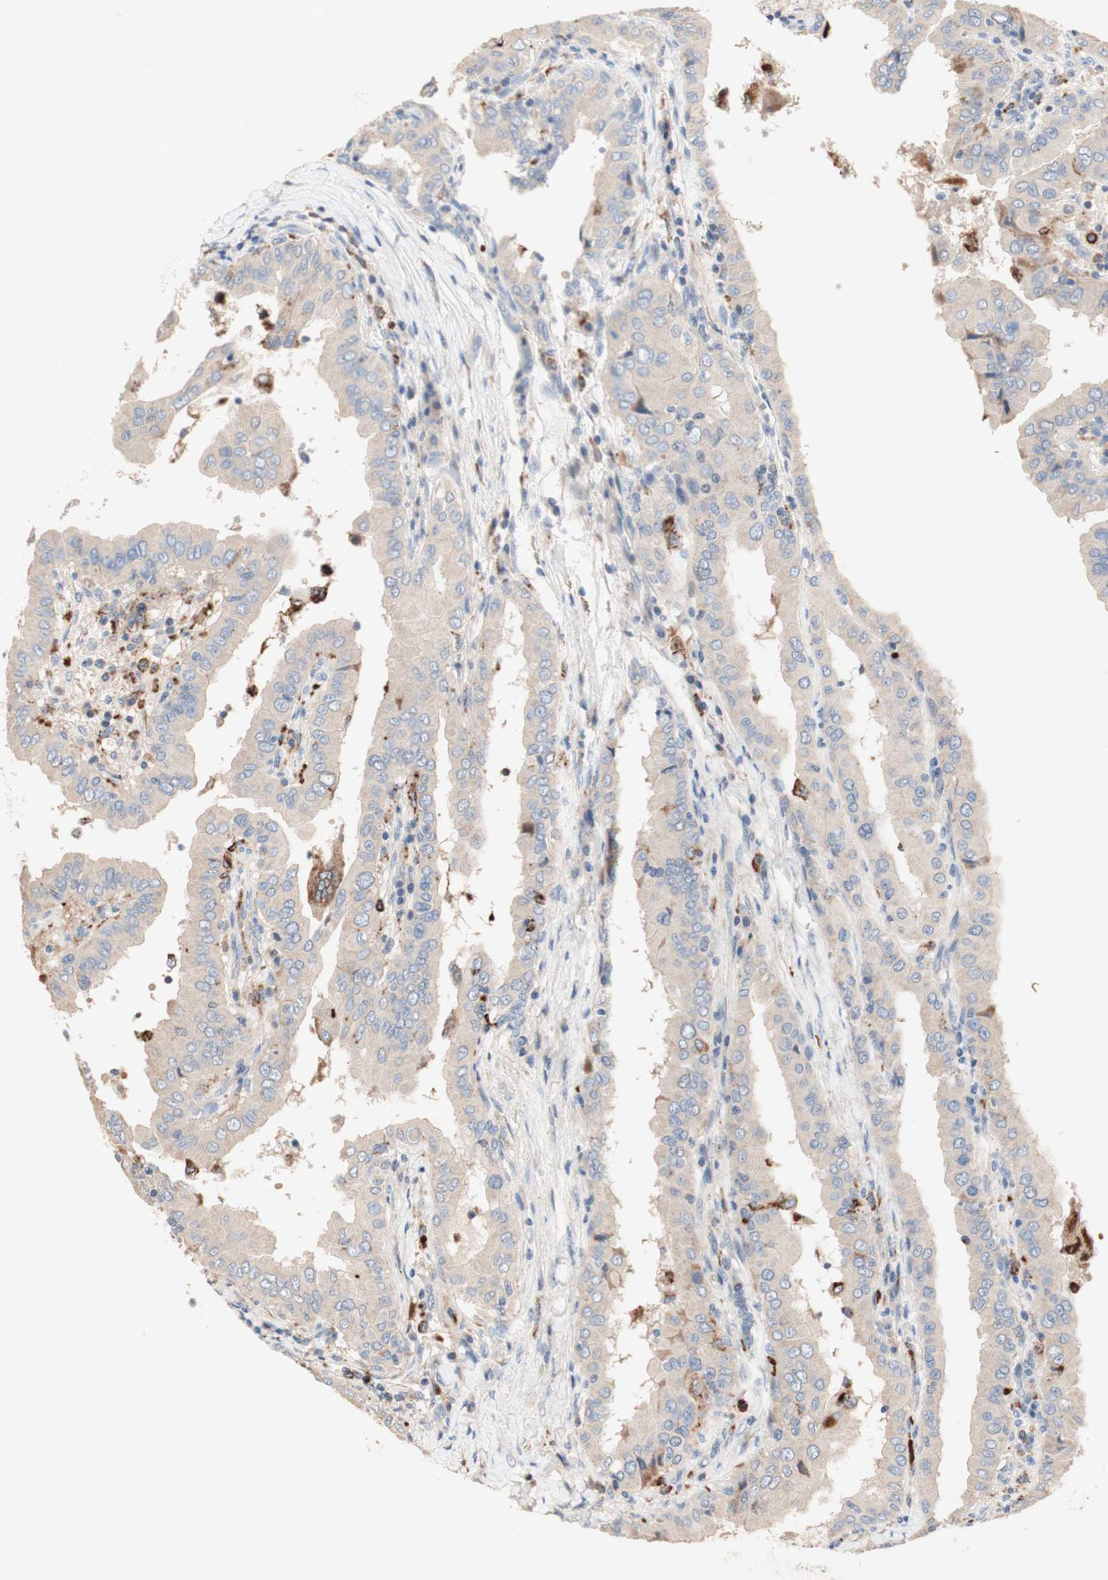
{"staining": {"intensity": "moderate", "quantity": "<25%", "location": "cytoplasmic/membranous"}, "tissue": "thyroid cancer", "cell_type": "Tumor cells", "image_type": "cancer", "snomed": [{"axis": "morphology", "description": "Papillary adenocarcinoma, NOS"}, {"axis": "topography", "description": "Thyroid gland"}], "caption": "Thyroid cancer (papillary adenocarcinoma) stained for a protein reveals moderate cytoplasmic/membranous positivity in tumor cells. Using DAB (3,3'-diaminobenzidine) (brown) and hematoxylin (blue) stains, captured at high magnification using brightfield microscopy.", "gene": "CDON", "patient": {"sex": "male", "age": 33}}